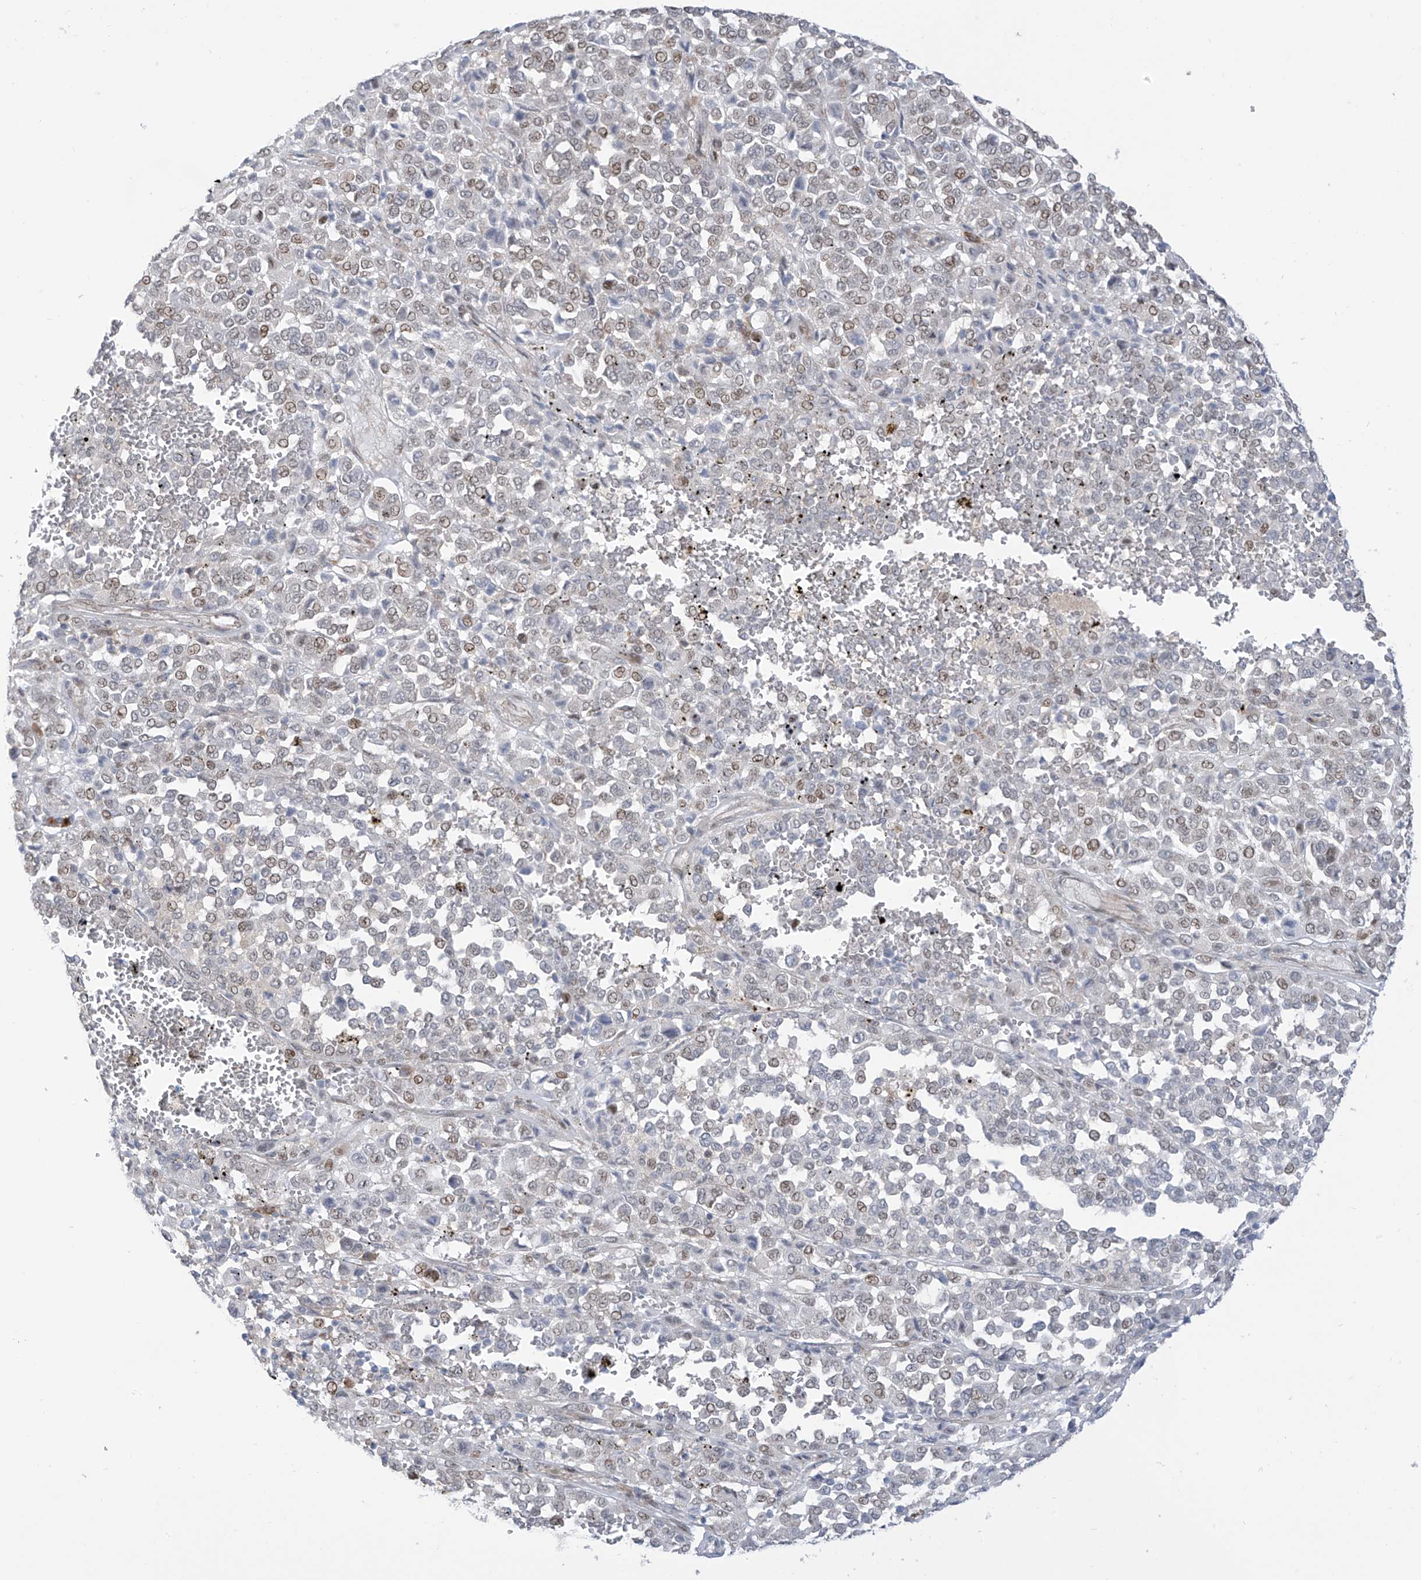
{"staining": {"intensity": "weak", "quantity": "25%-75%", "location": "nuclear"}, "tissue": "melanoma", "cell_type": "Tumor cells", "image_type": "cancer", "snomed": [{"axis": "morphology", "description": "Malignant melanoma, Metastatic site"}, {"axis": "topography", "description": "Pancreas"}], "caption": "IHC photomicrograph of neoplastic tissue: melanoma stained using IHC shows low levels of weak protein expression localized specifically in the nuclear of tumor cells, appearing as a nuclear brown color.", "gene": "LIN9", "patient": {"sex": "female", "age": 30}}